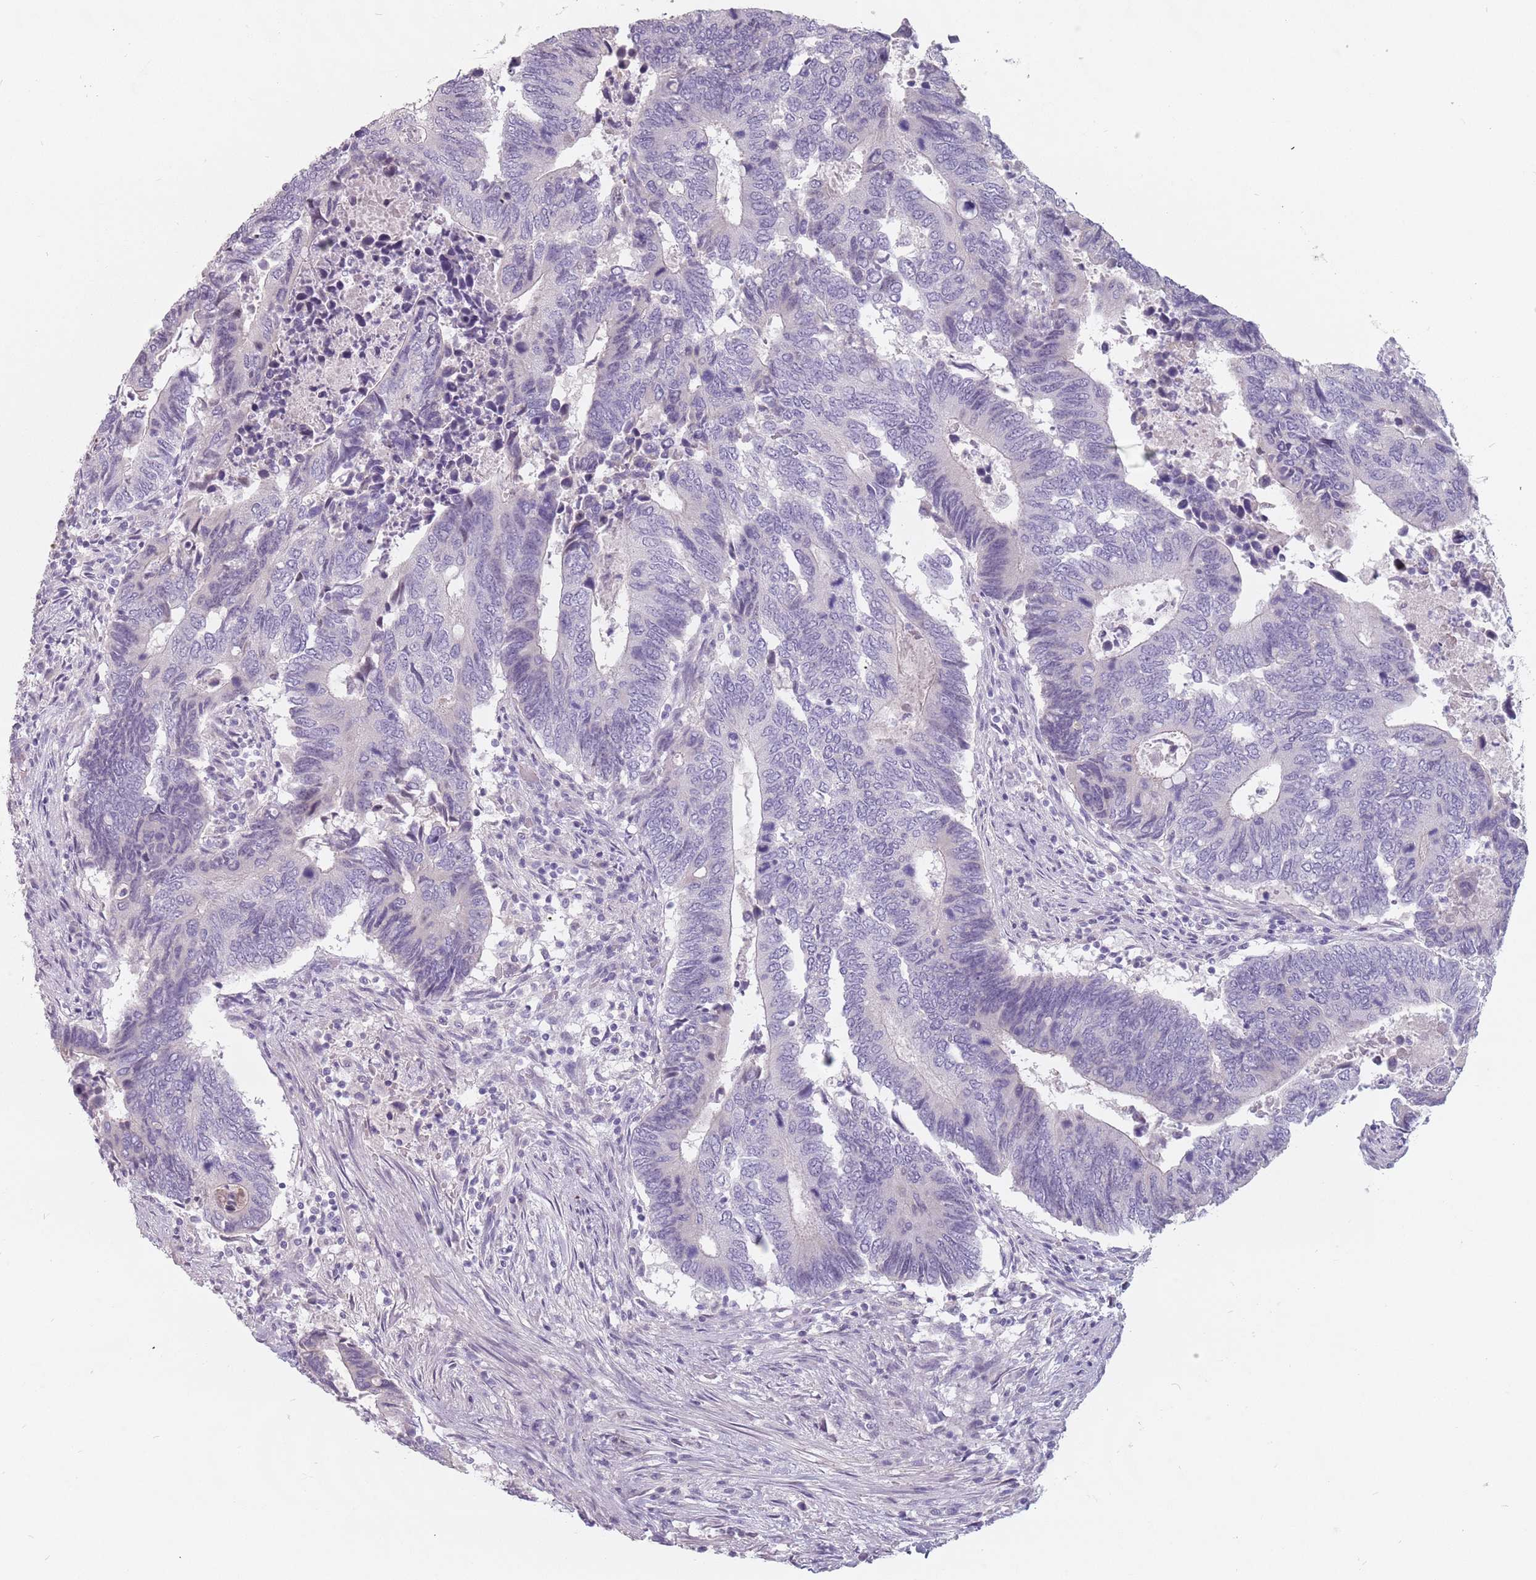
{"staining": {"intensity": "negative", "quantity": "none", "location": "none"}, "tissue": "colorectal cancer", "cell_type": "Tumor cells", "image_type": "cancer", "snomed": [{"axis": "morphology", "description": "Adenocarcinoma, NOS"}, {"axis": "topography", "description": "Colon"}], "caption": "The photomicrograph displays no staining of tumor cells in adenocarcinoma (colorectal).", "gene": "CEP19", "patient": {"sex": "male", "age": 87}}